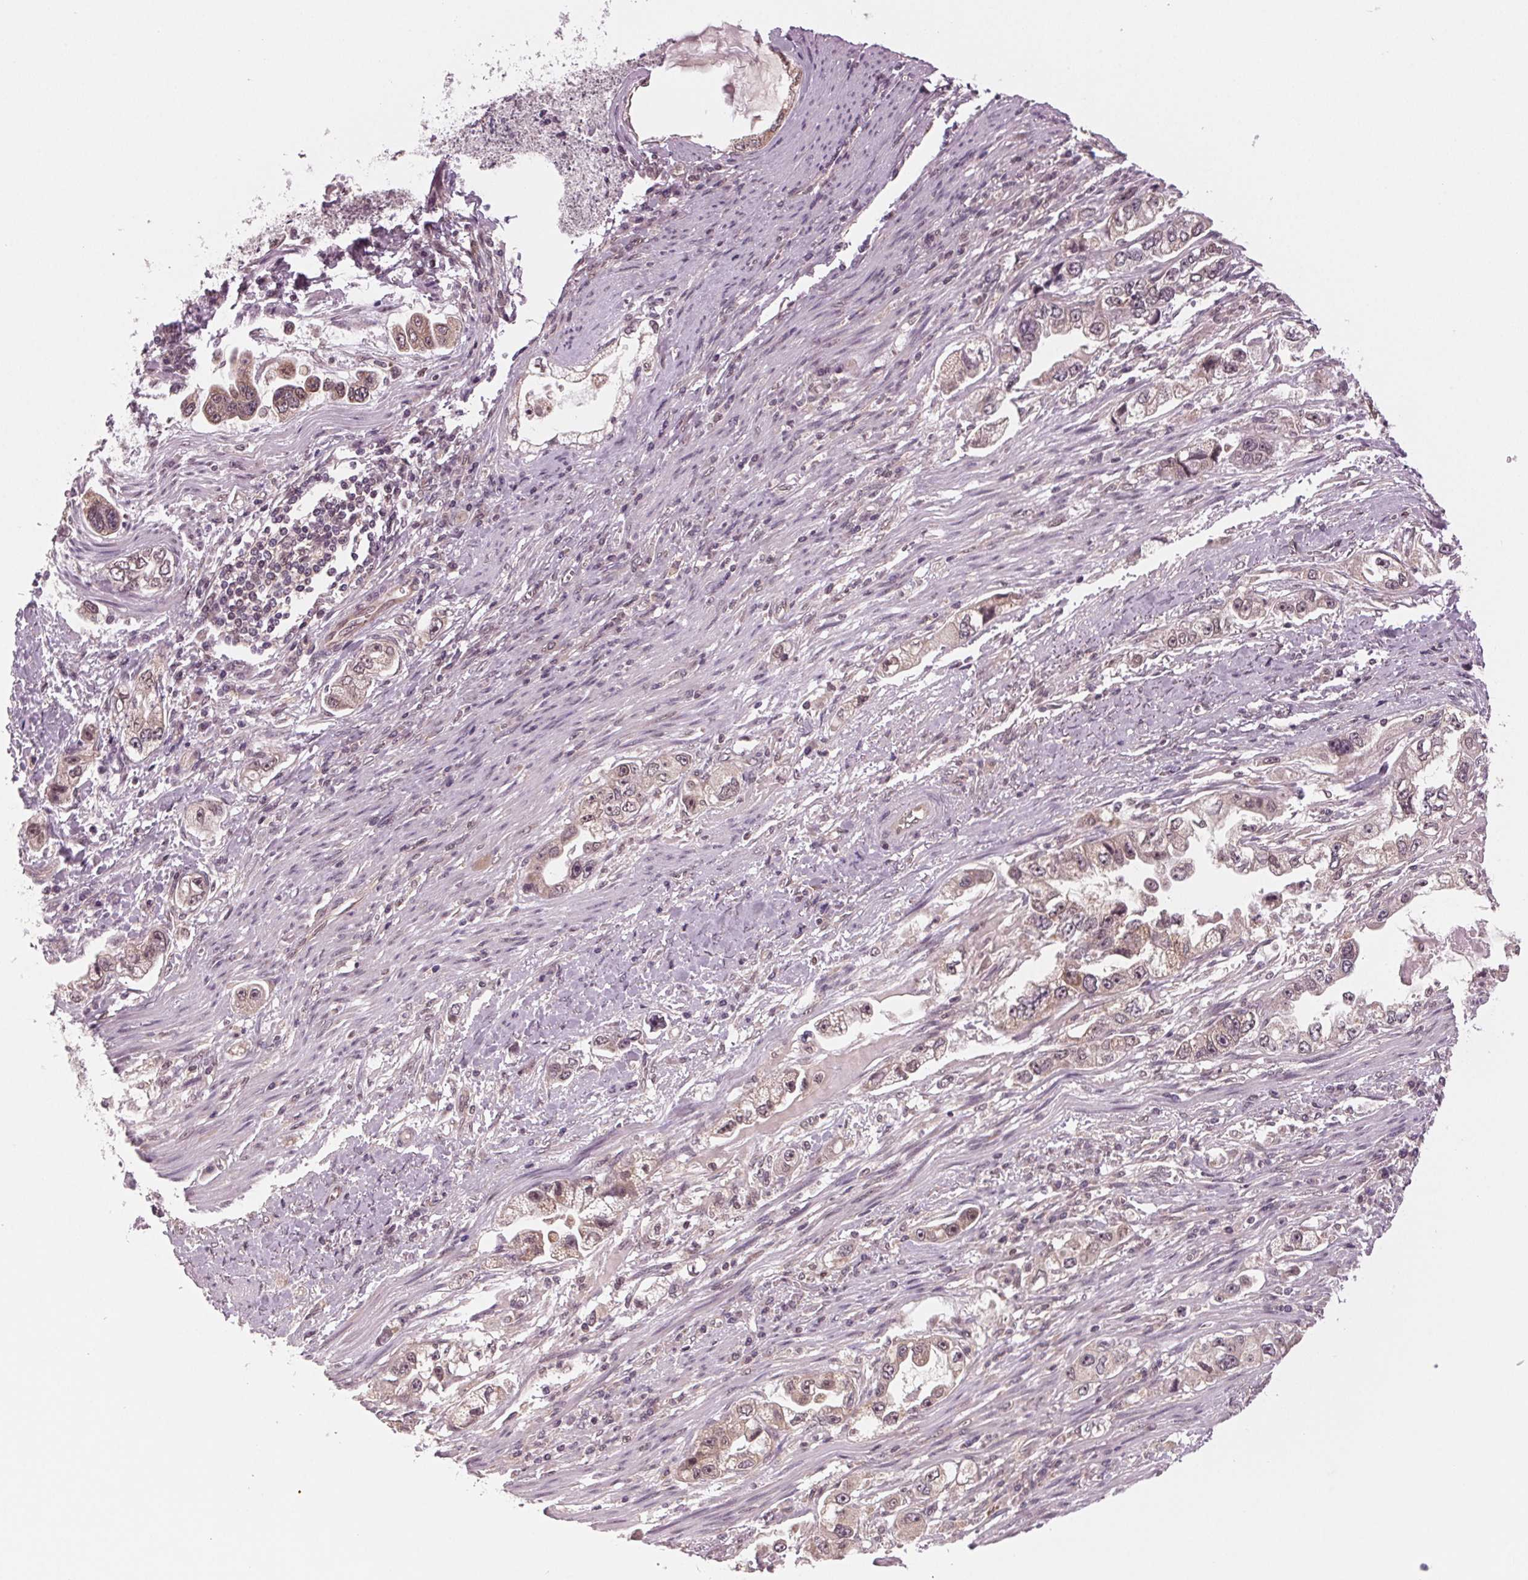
{"staining": {"intensity": "weak", "quantity": "25%-75%", "location": "cytoplasmic/membranous"}, "tissue": "stomach cancer", "cell_type": "Tumor cells", "image_type": "cancer", "snomed": [{"axis": "morphology", "description": "Adenocarcinoma, NOS"}, {"axis": "topography", "description": "Stomach, lower"}], "caption": "A brown stain labels weak cytoplasmic/membranous staining of a protein in stomach adenocarcinoma tumor cells.", "gene": "STAT3", "patient": {"sex": "female", "age": 93}}